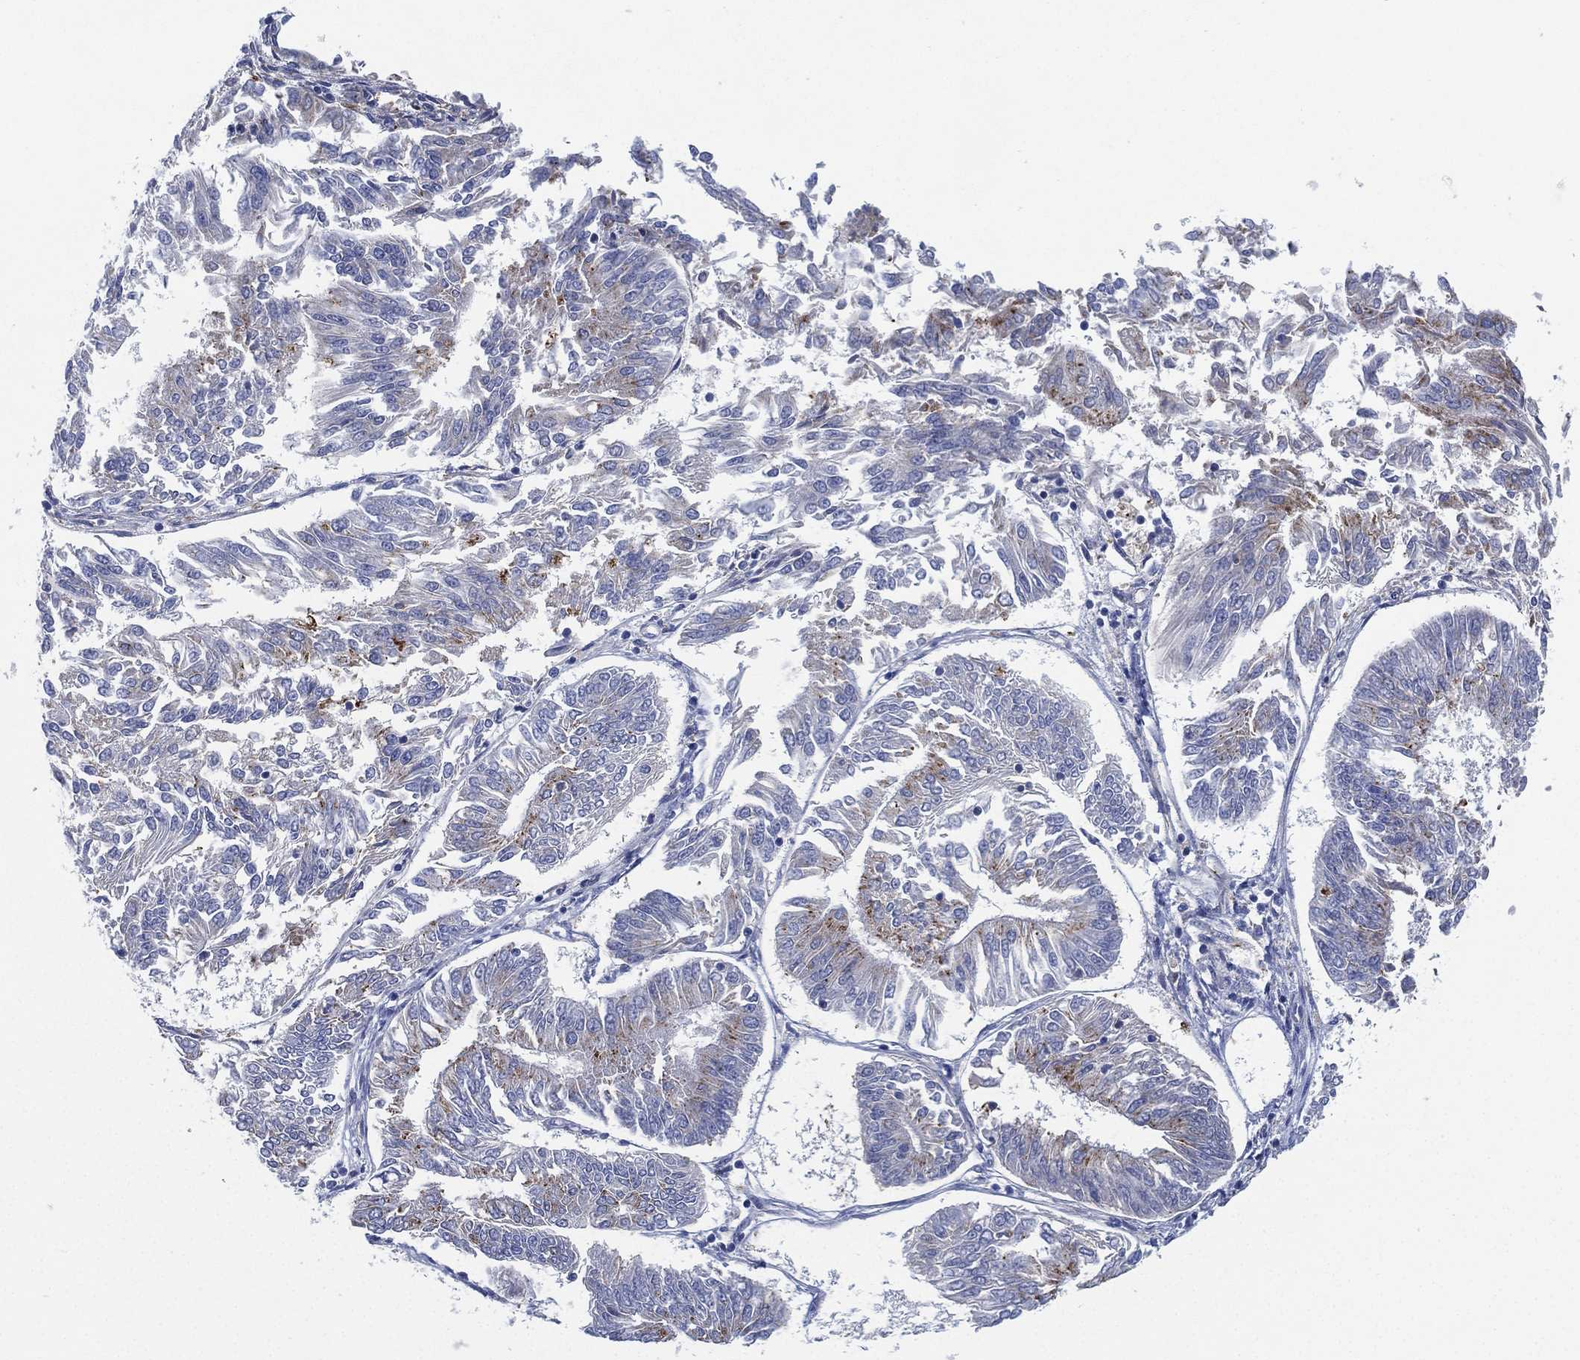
{"staining": {"intensity": "moderate", "quantity": "<25%", "location": "cytoplasmic/membranous"}, "tissue": "endometrial cancer", "cell_type": "Tumor cells", "image_type": "cancer", "snomed": [{"axis": "morphology", "description": "Adenocarcinoma, NOS"}, {"axis": "topography", "description": "Endometrium"}], "caption": "This photomicrograph exhibits IHC staining of endometrial cancer (adenocarcinoma), with low moderate cytoplasmic/membranous positivity in approximately <25% of tumor cells.", "gene": "GALNS", "patient": {"sex": "female", "age": 58}}